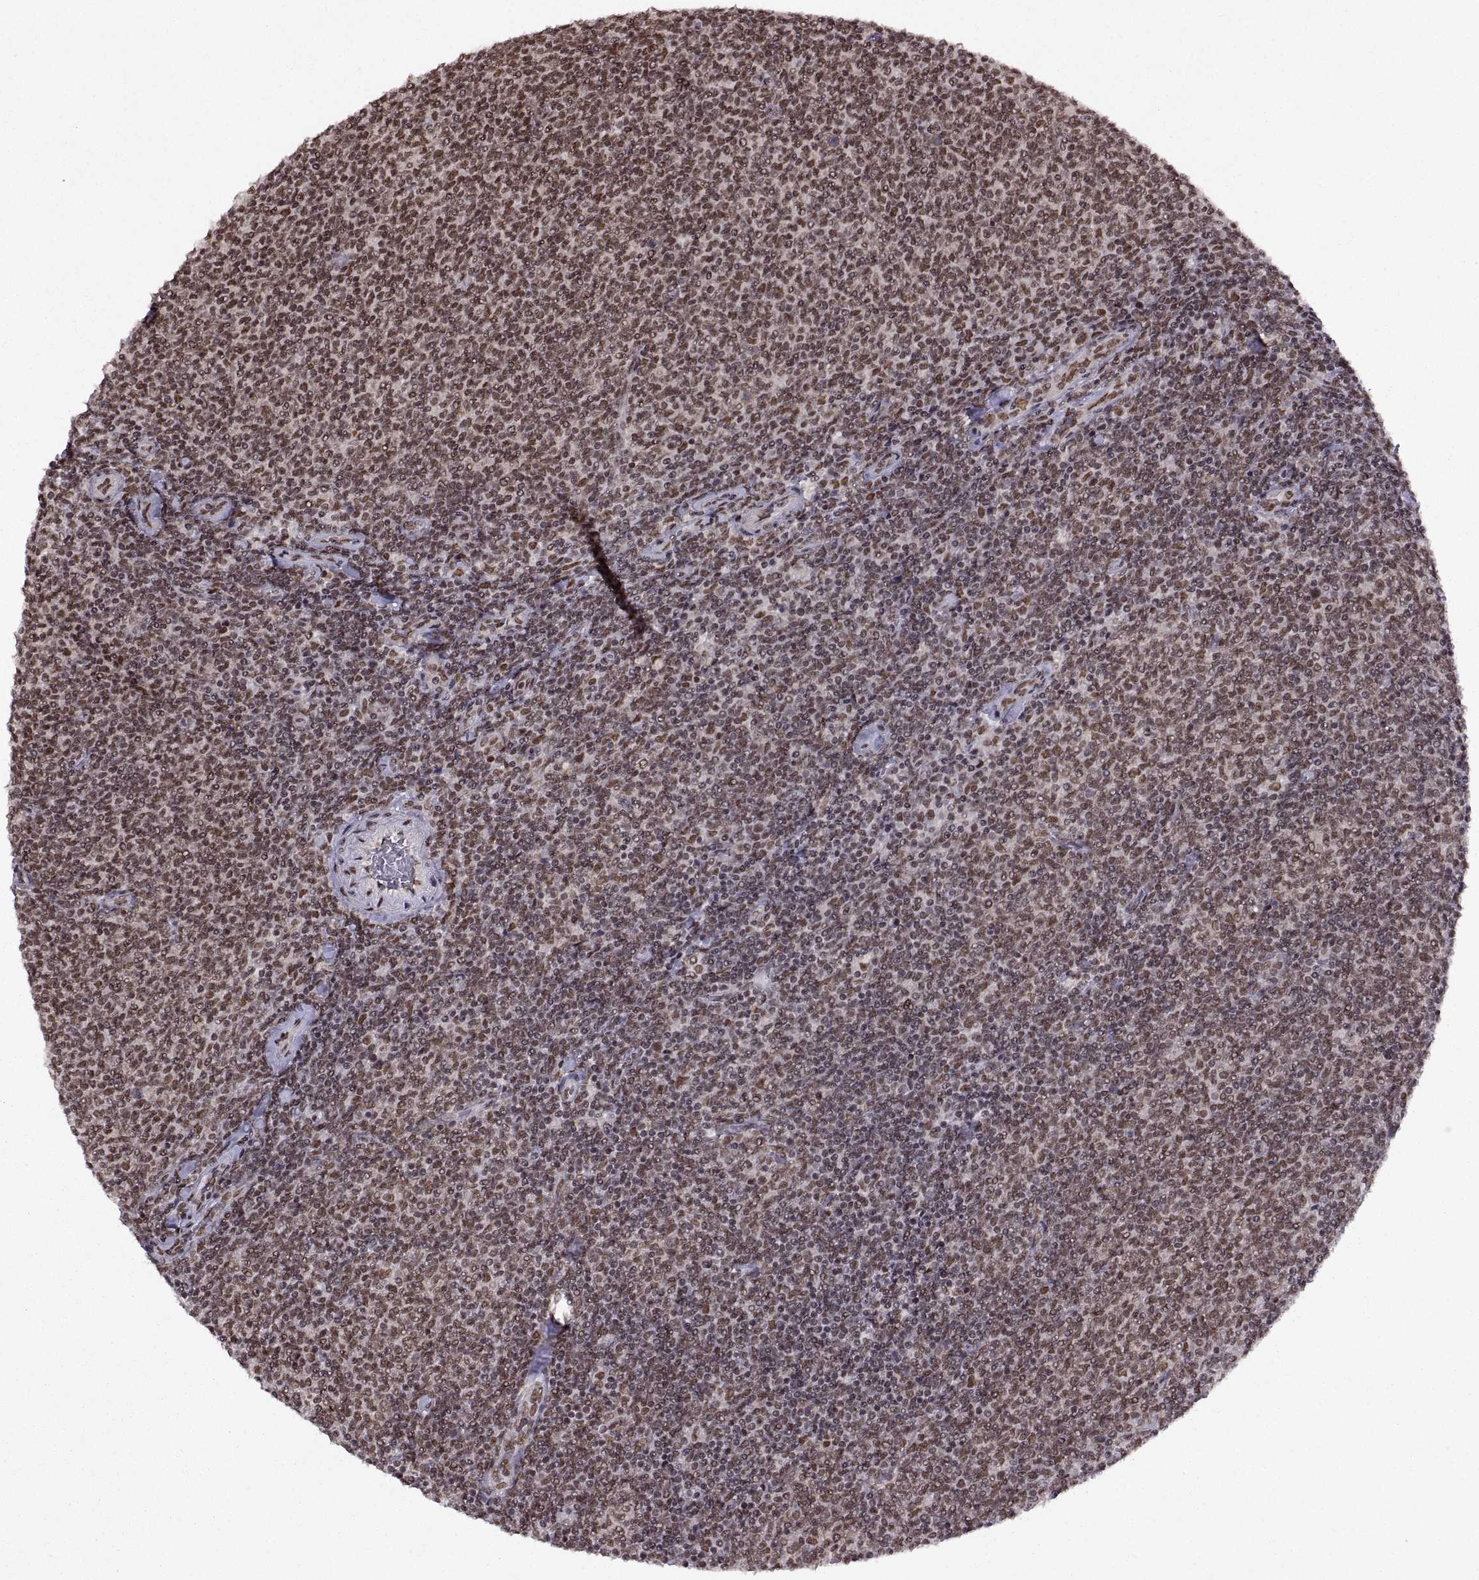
{"staining": {"intensity": "moderate", "quantity": ">75%", "location": "nuclear"}, "tissue": "lymphoma", "cell_type": "Tumor cells", "image_type": "cancer", "snomed": [{"axis": "morphology", "description": "Malignant lymphoma, non-Hodgkin's type, Low grade"}, {"axis": "topography", "description": "Lymph node"}], "caption": "Protein staining of lymphoma tissue demonstrates moderate nuclear positivity in about >75% of tumor cells.", "gene": "MT1E", "patient": {"sex": "male", "age": 52}}